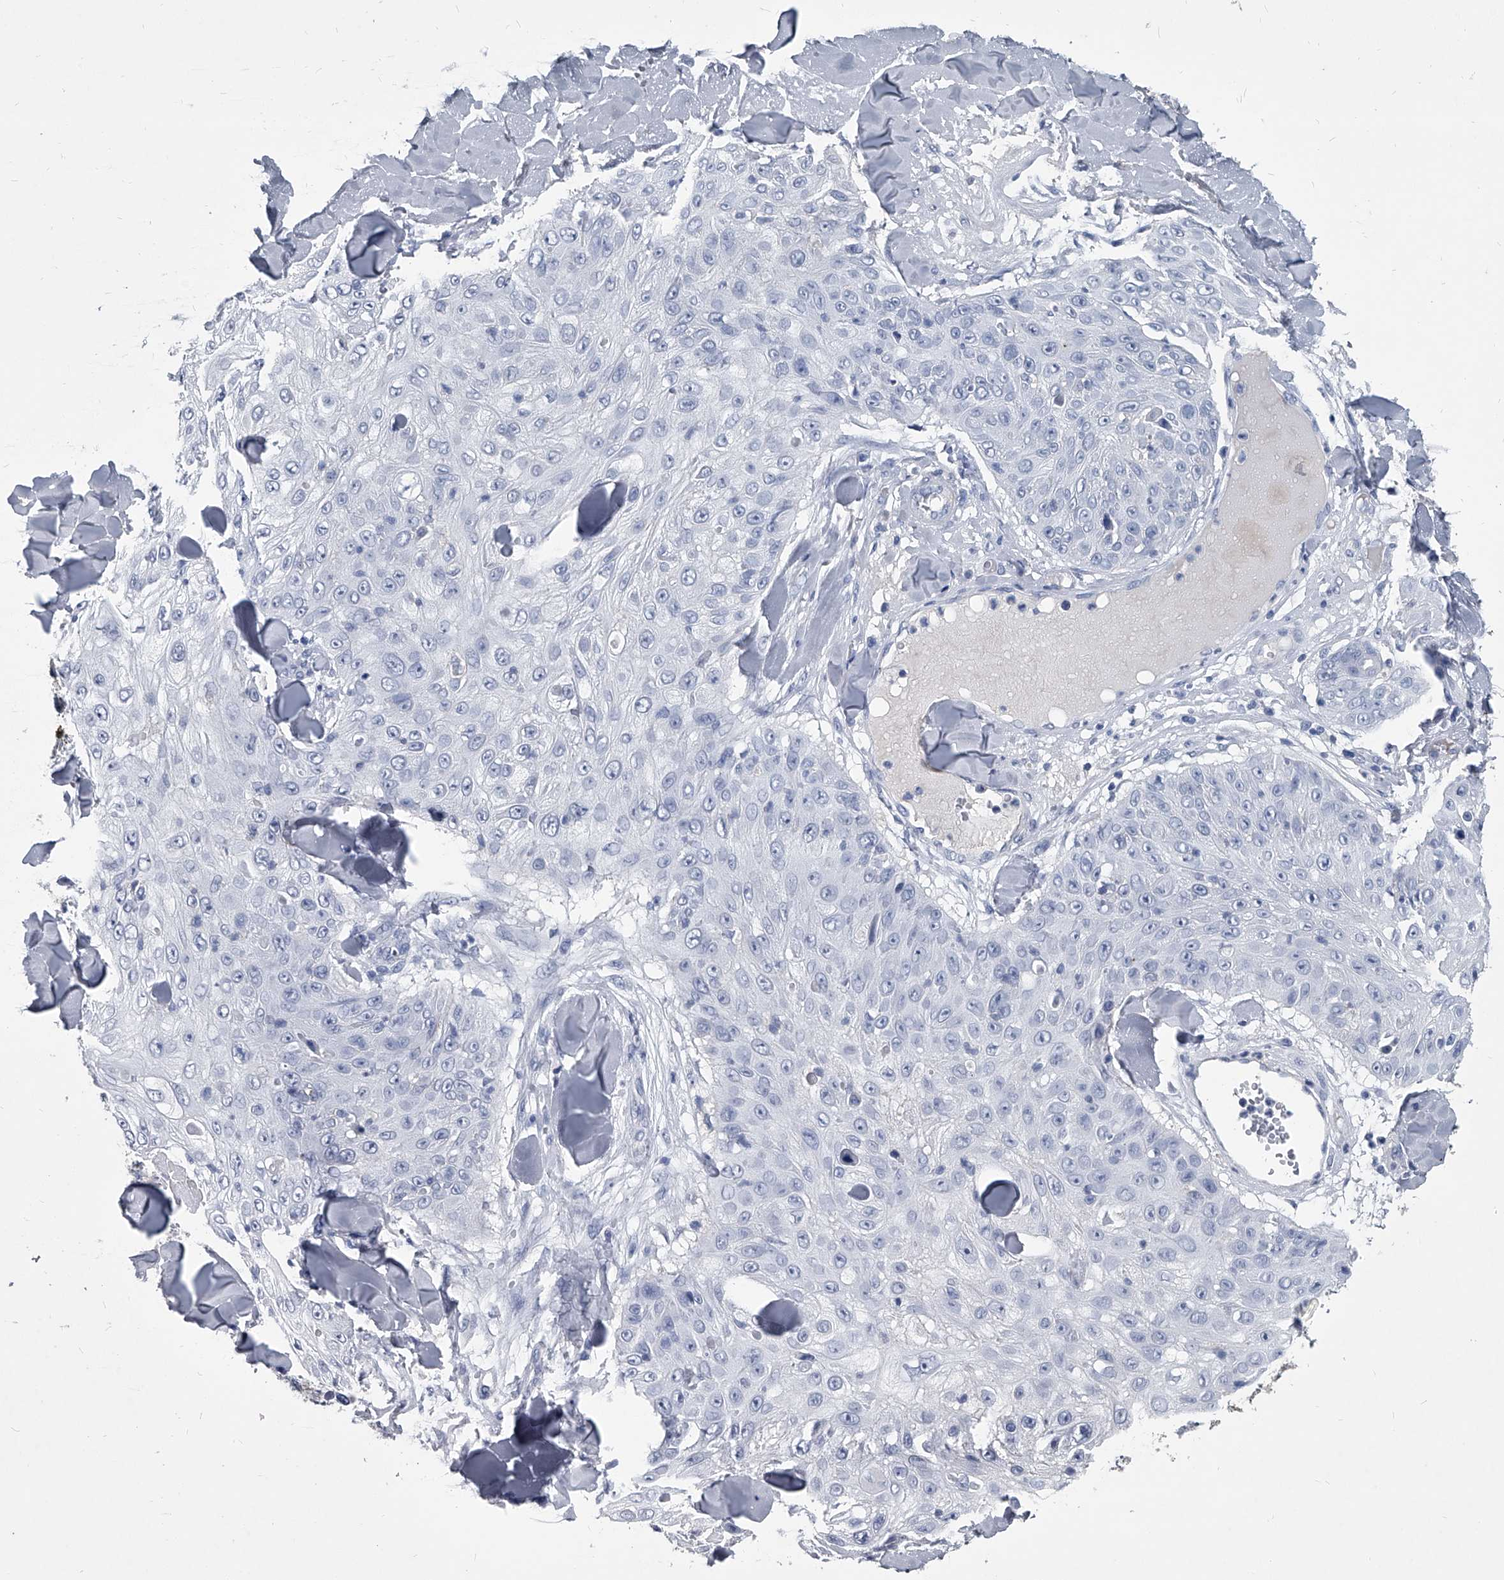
{"staining": {"intensity": "negative", "quantity": "none", "location": "none"}, "tissue": "skin cancer", "cell_type": "Tumor cells", "image_type": "cancer", "snomed": [{"axis": "morphology", "description": "Squamous cell carcinoma, NOS"}, {"axis": "topography", "description": "Skin"}], "caption": "An immunohistochemistry (IHC) image of skin squamous cell carcinoma is shown. There is no staining in tumor cells of skin squamous cell carcinoma. Nuclei are stained in blue.", "gene": "BCAS1", "patient": {"sex": "male", "age": 86}}